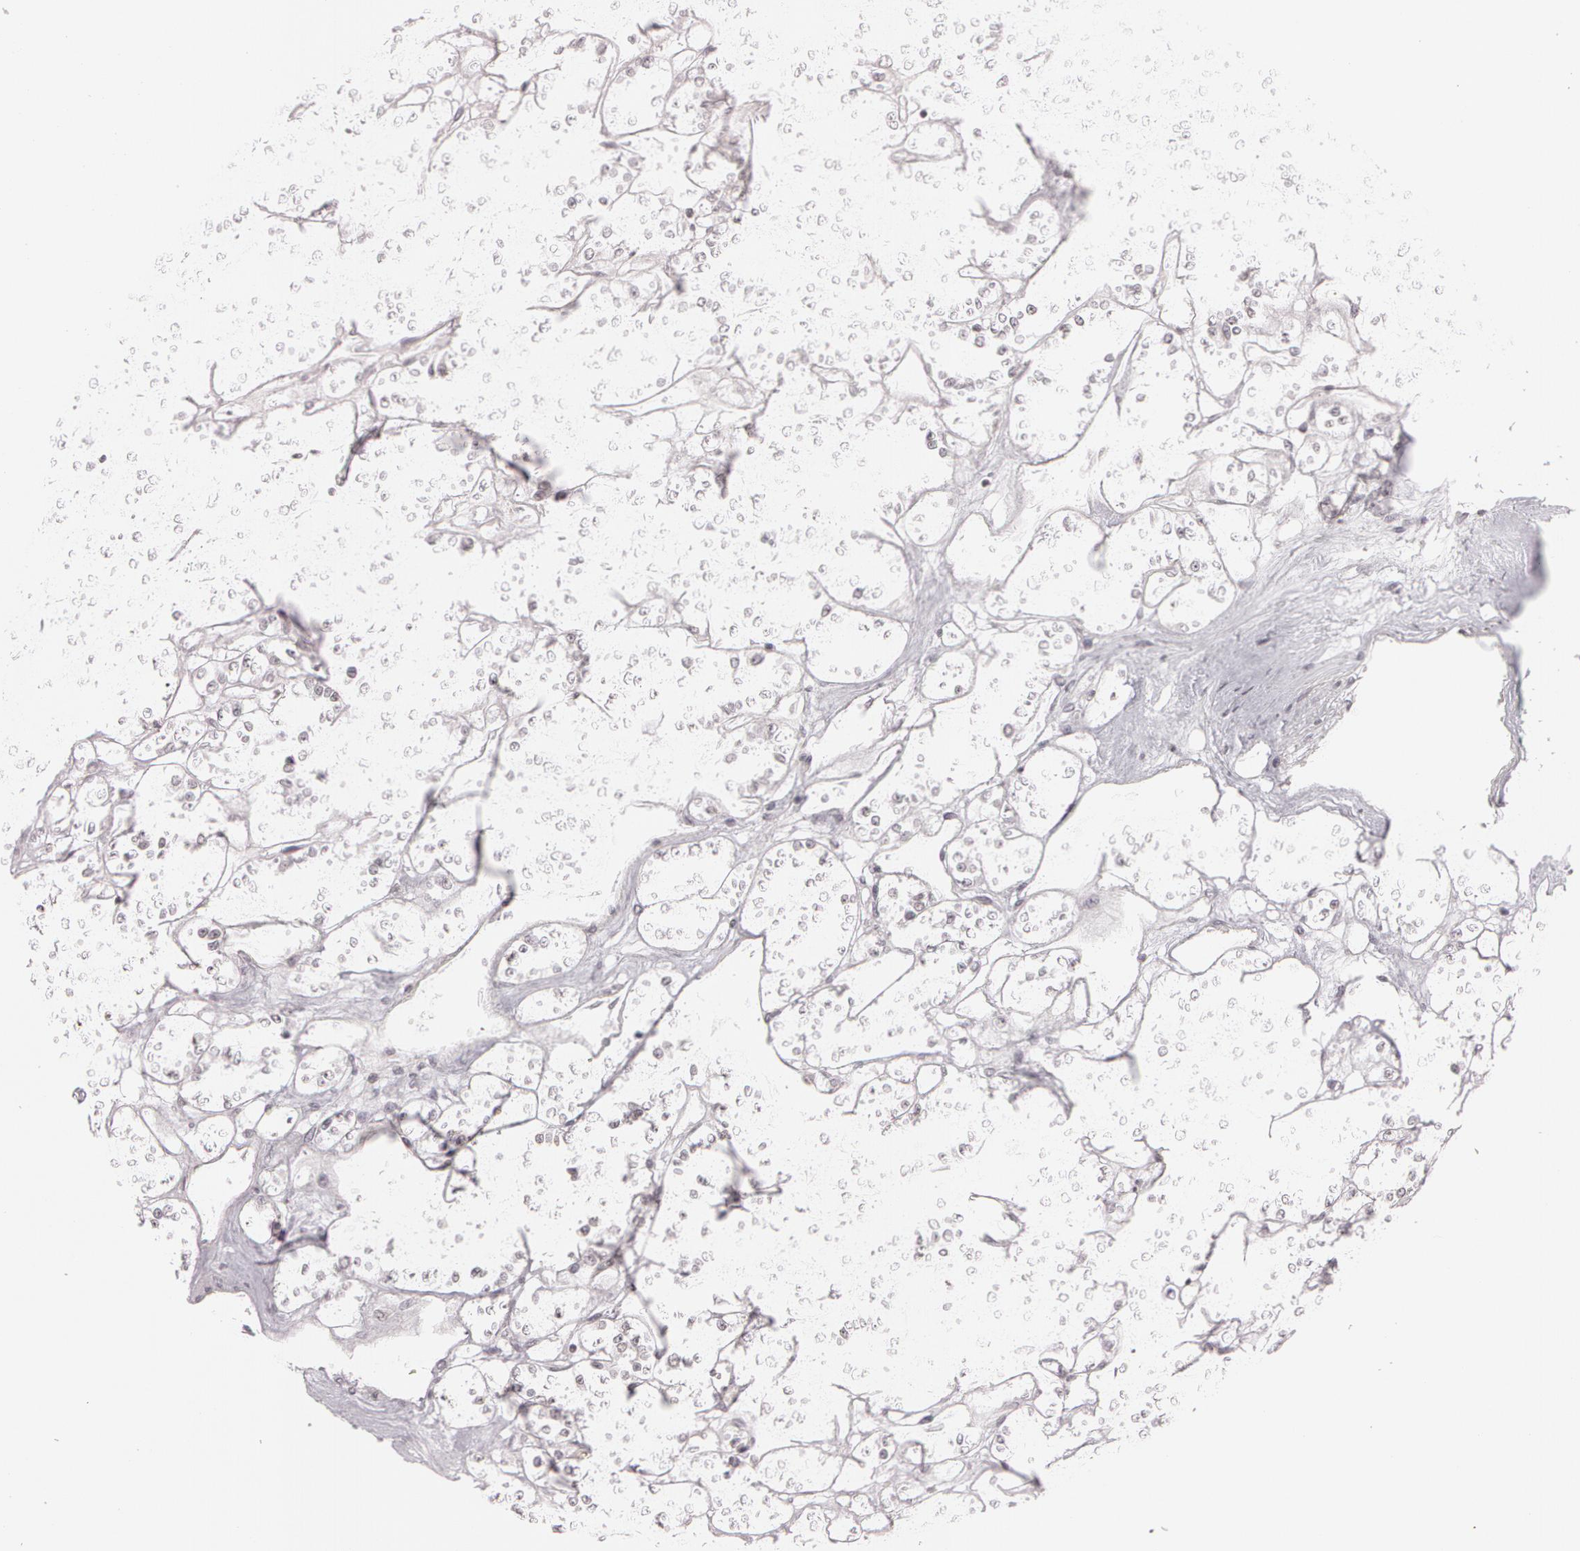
{"staining": {"intensity": "negative", "quantity": "none", "location": "none"}, "tissue": "renal cancer", "cell_type": "Tumor cells", "image_type": "cancer", "snomed": [{"axis": "morphology", "description": "Adenocarcinoma, NOS"}, {"axis": "topography", "description": "Kidney"}], "caption": "Immunohistochemistry micrograph of neoplastic tissue: renal cancer stained with DAB (3,3'-diaminobenzidine) shows no significant protein positivity in tumor cells.", "gene": "FBL", "patient": {"sex": "female", "age": 76}}